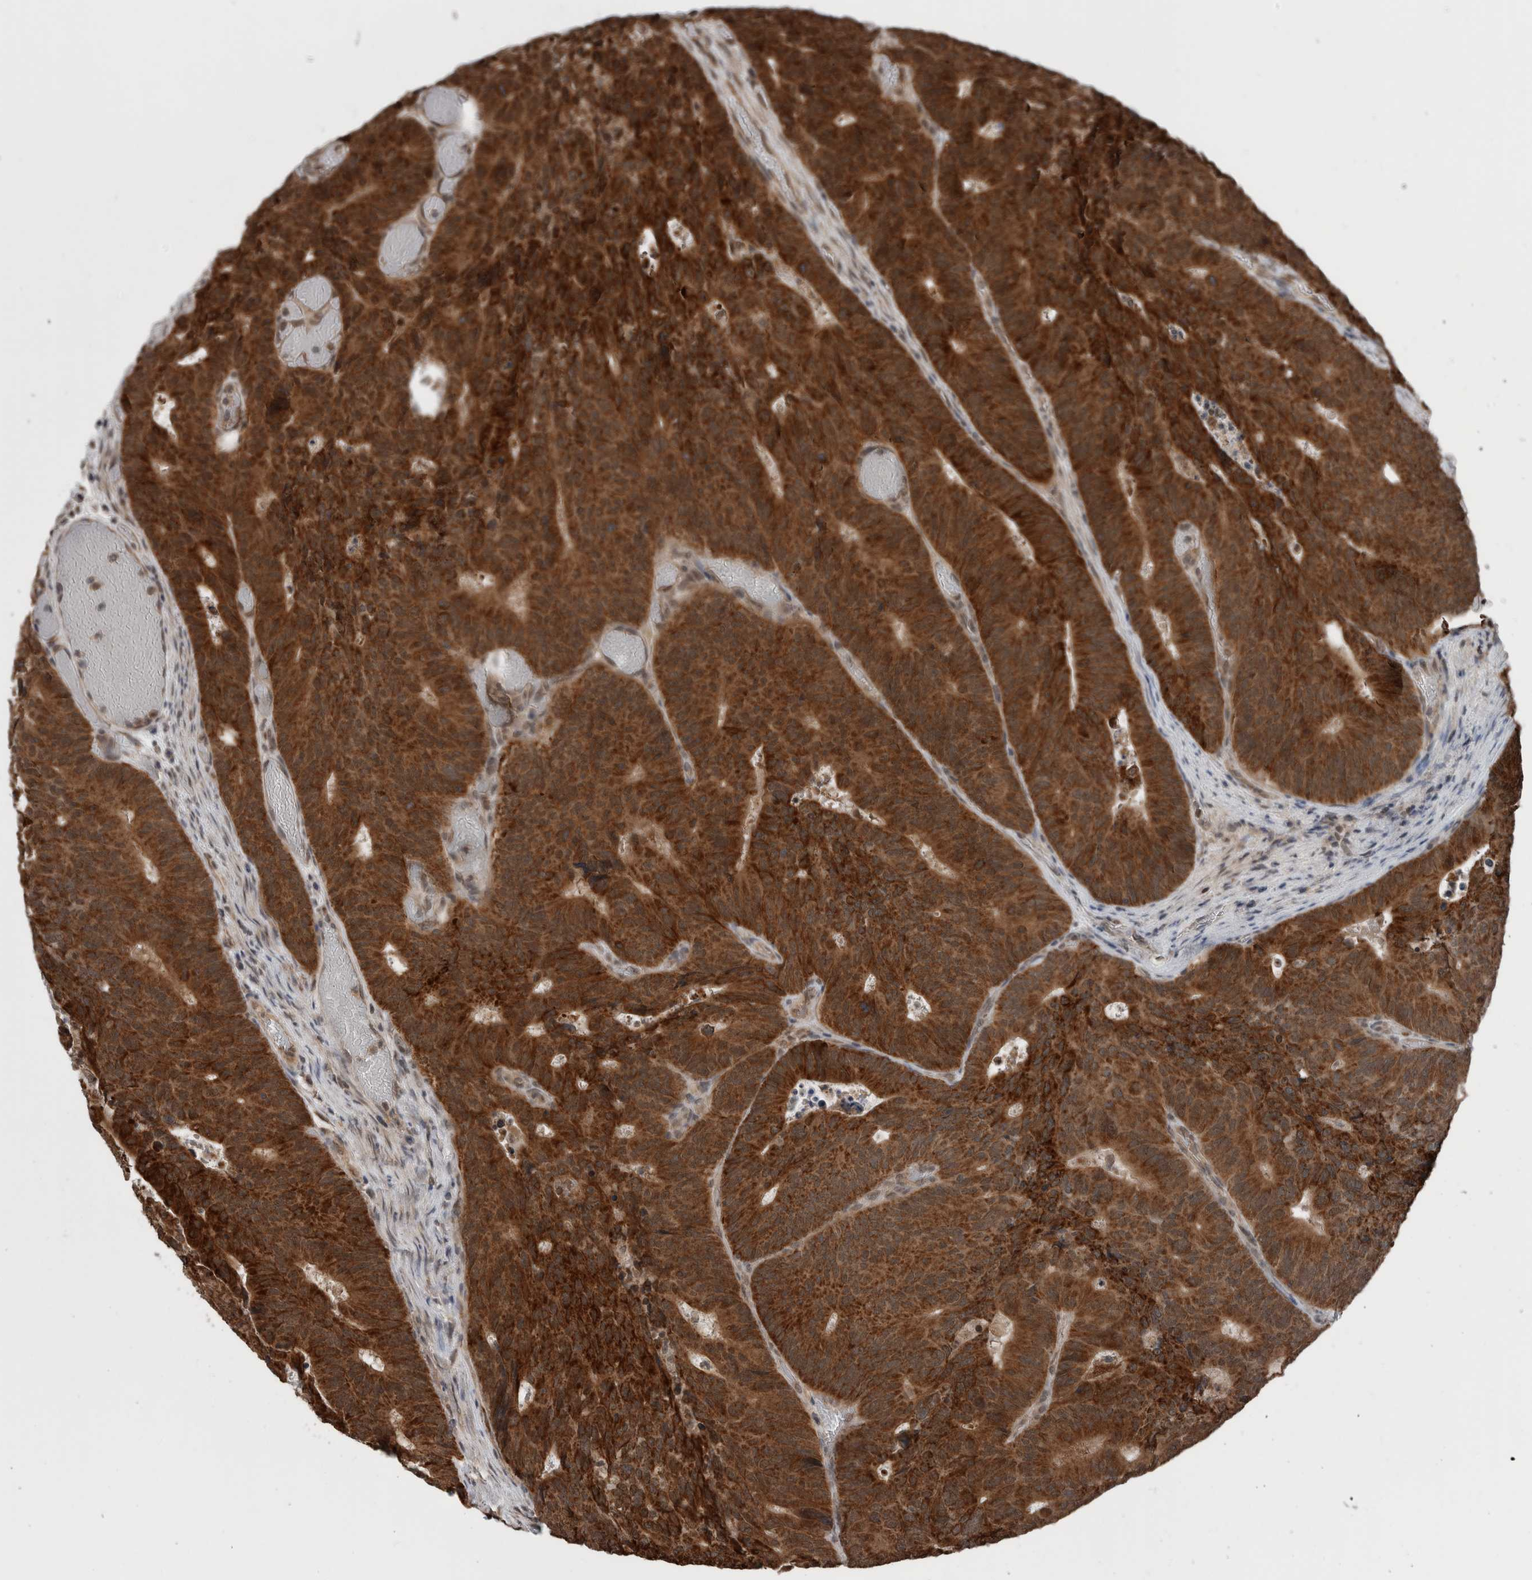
{"staining": {"intensity": "strong", "quantity": ">75%", "location": "cytoplasmic/membranous"}, "tissue": "colorectal cancer", "cell_type": "Tumor cells", "image_type": "cancer", "snomed": [{"axis": "morphology", "description": "Adenocarcinoma, NOS"}, {"axis": "topography", "description": "Colon"}], "caption": "Protein expression analysis of colorectal cancer (adenocarcinoma) reveals strong cytoplasmic/membranous positivity in about >75% of tumor cells. The staining was performed using DAB (3,3'-diaminobenzidine), with brown indicating positive protein expression. Nuclei are stained blue with hematoxylin.", "gene": "ENY2", "patient": {"sex": "male", "age": 87}}